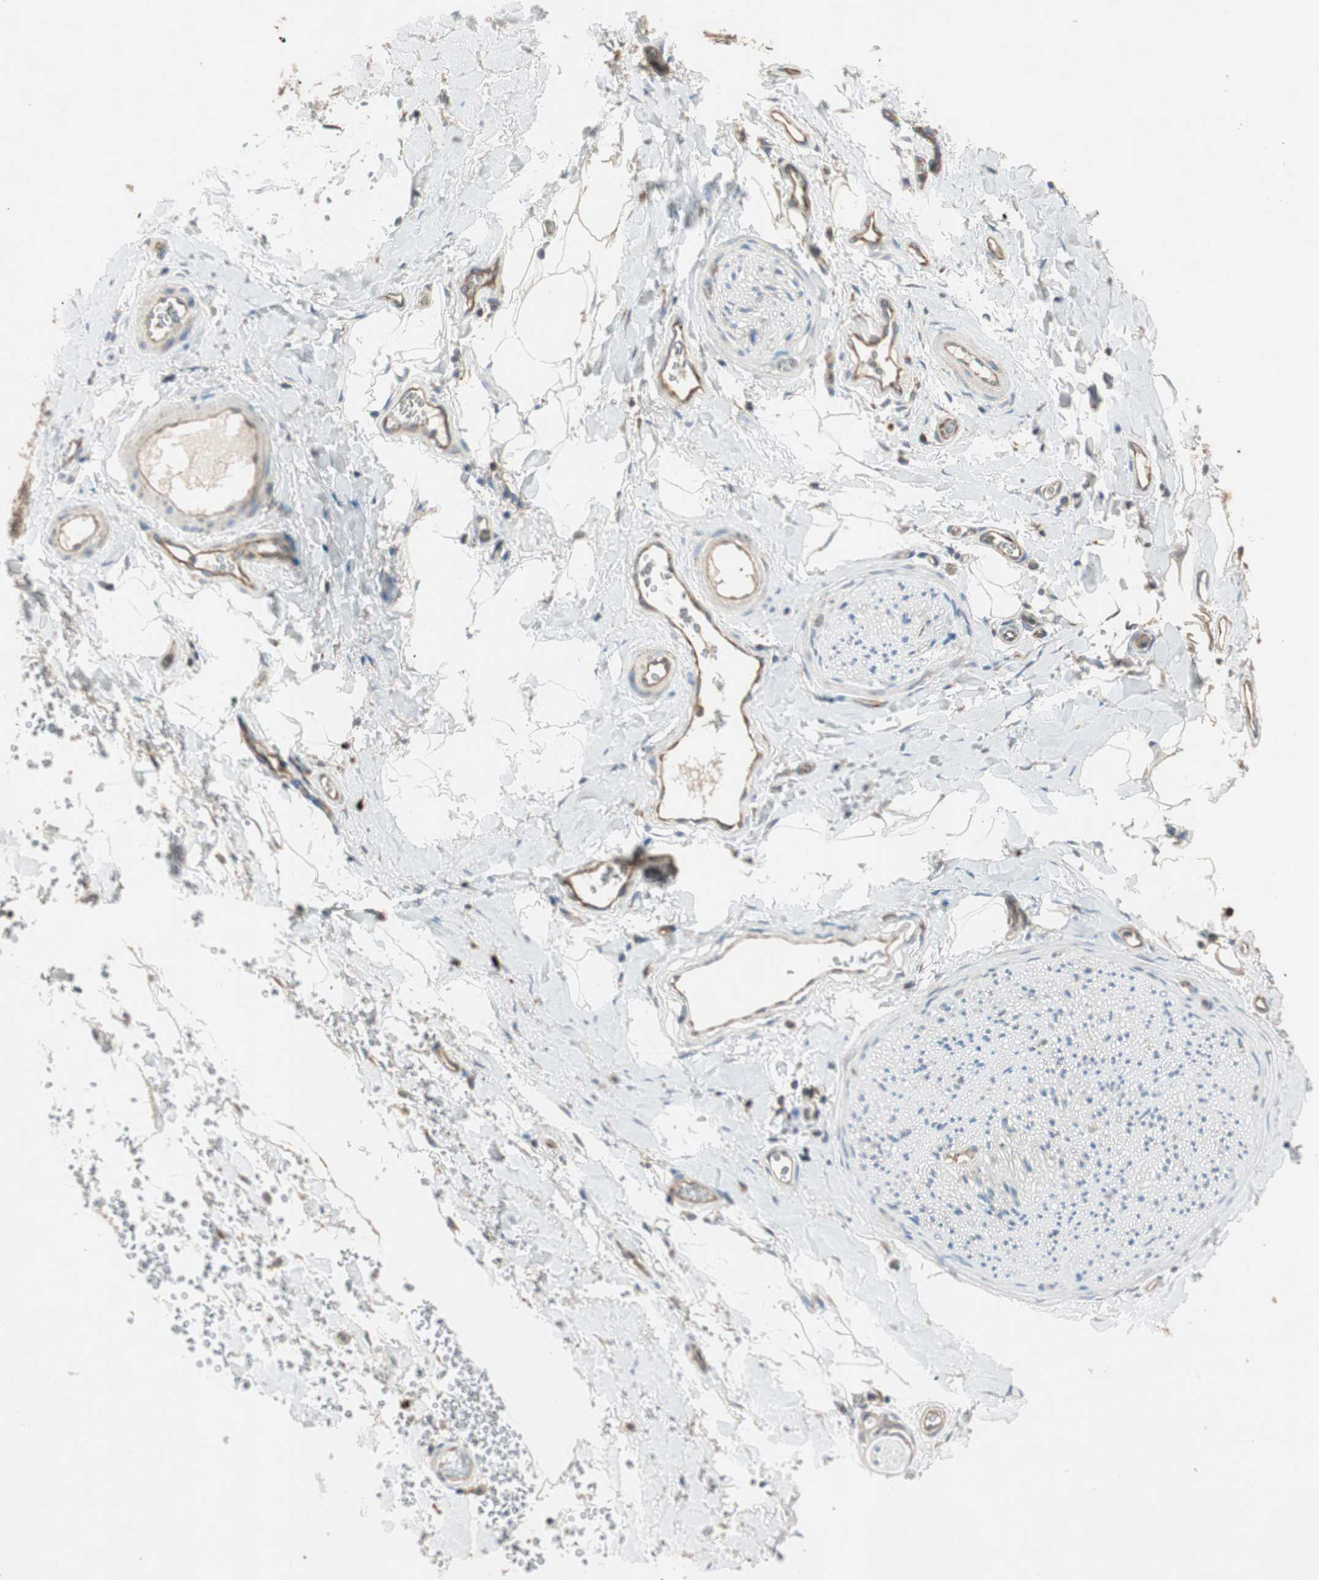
{"staining": {"intensity": "negative", "quantity": "none", "location": "none"}, "tissue": "adipose tissue", "cell_type": "Adipocytes", "image_type": "normal", "snomed": [{"axis": "morphology", "description": "Normal tissue, NOS"}, {"axis": "morphology", "description": "Carcinoma, NOS"}, {"axis": "topography", "description": "Pancreas"}, {"axis": "topography", "description": "Peripheral nerve tissue"}], "caption": "There is no significant positivity in adipocytes of adipose tissue. The staining is performed using DAB (3,3'-diaminobenzidine) brown chromogen with nuclei counter-stained in using hematoxylin.", "gene": "CHADL", "patient": {"sex": "female", "age": 29}}